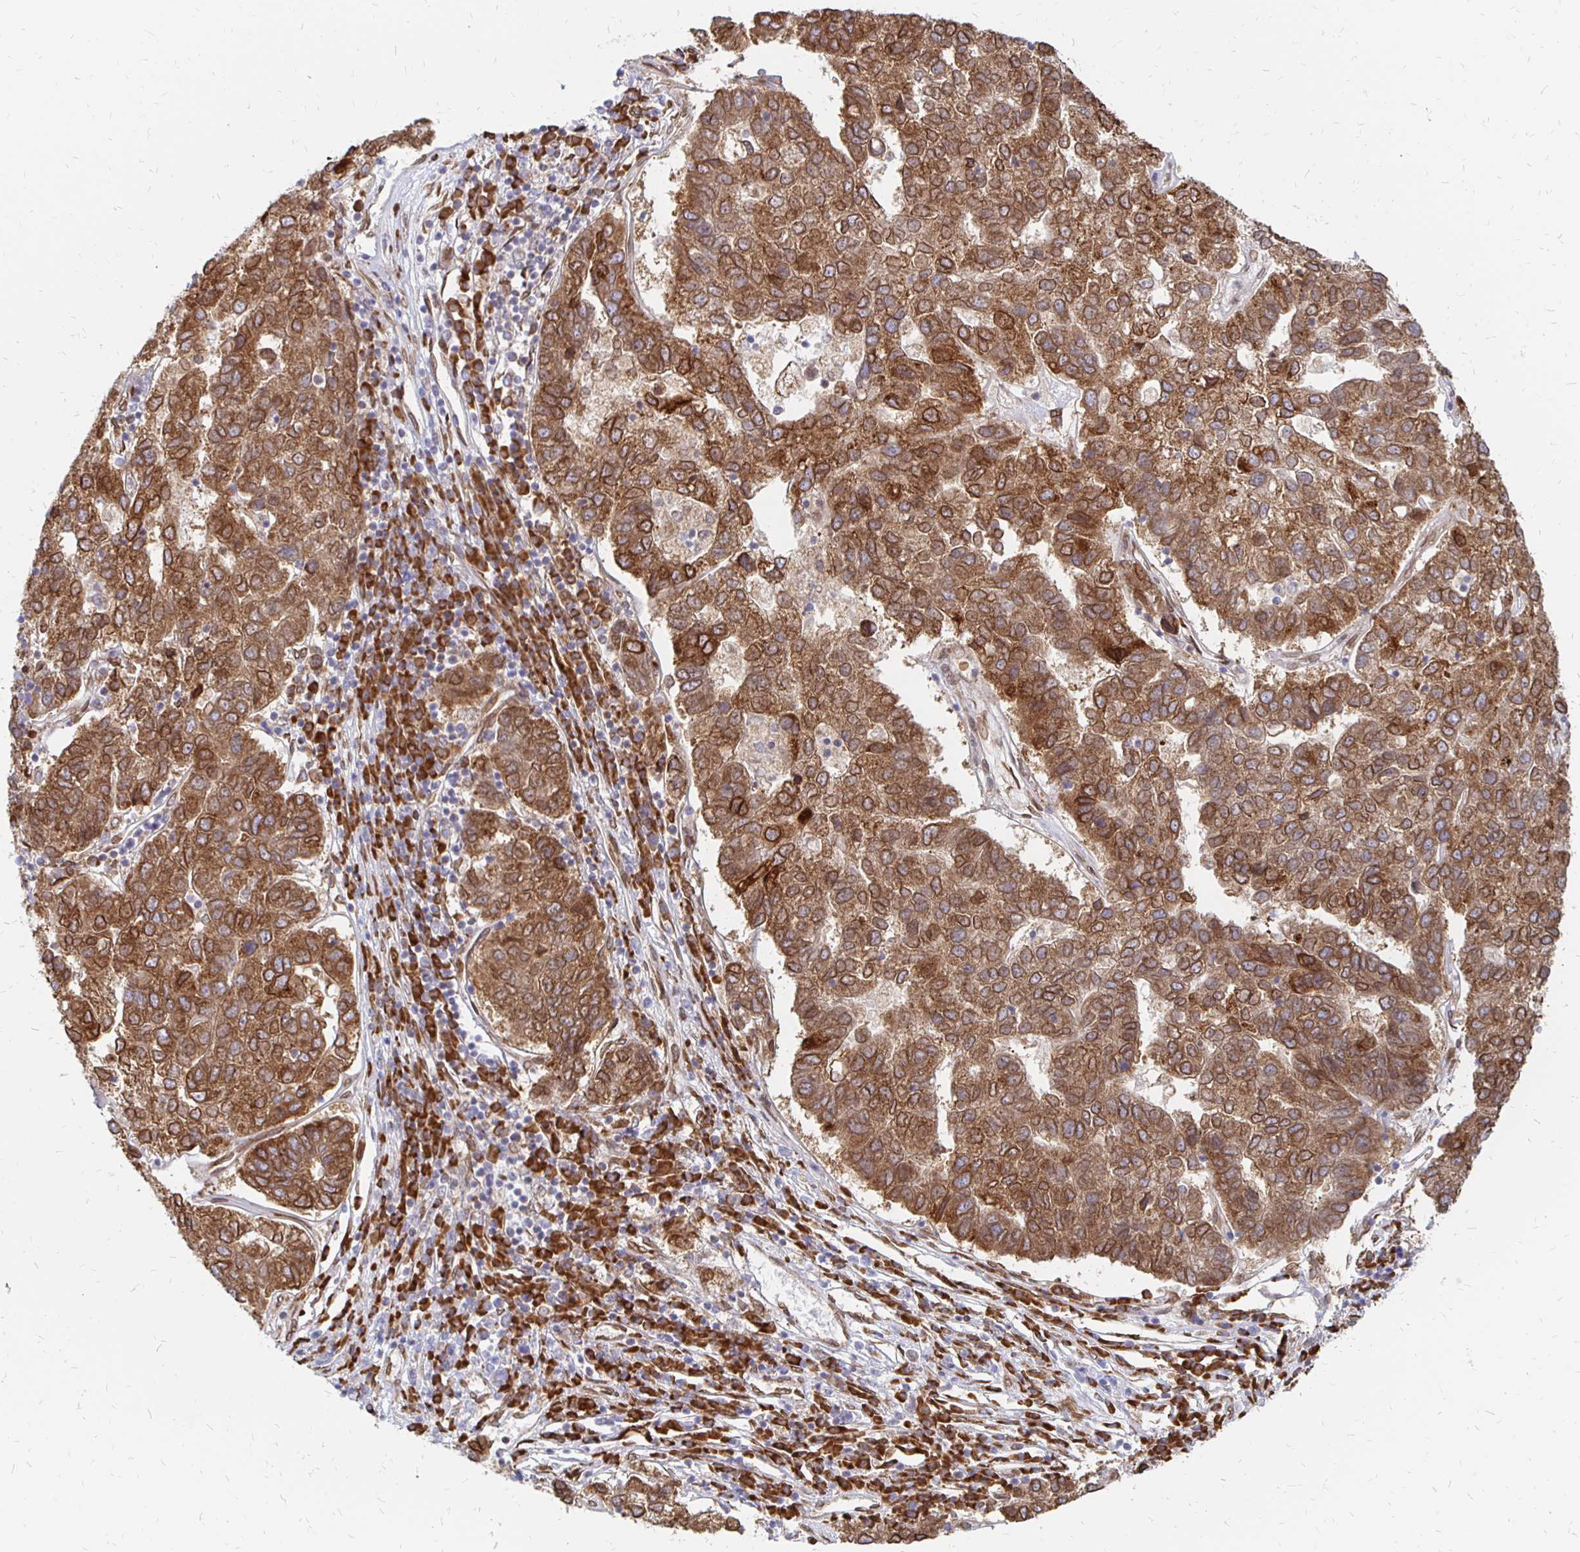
{"staining": {"intensity": "strong", "quantity": ">75%", "location": "cytoplasmic/membranous,nuclear"}, "tissue": "pancreatic cancer", "cell_type": "Tumor cells", "image_type": "cancer", "snomed": [{"axis": "morphology", "description": "Adenocarcinoma, NOS"}, {"axis": "topography", "description": "Pancreas"}], "caption": "This micrograph displays immunohistochemistry staining of human adenocarcinoma (pancreatic), with high strong cytoplasmic/membranous and nuclear staining in about >75% of tumor cells.", "gene": "PELI3", "patient": {"sex": "female", "age": 61}}